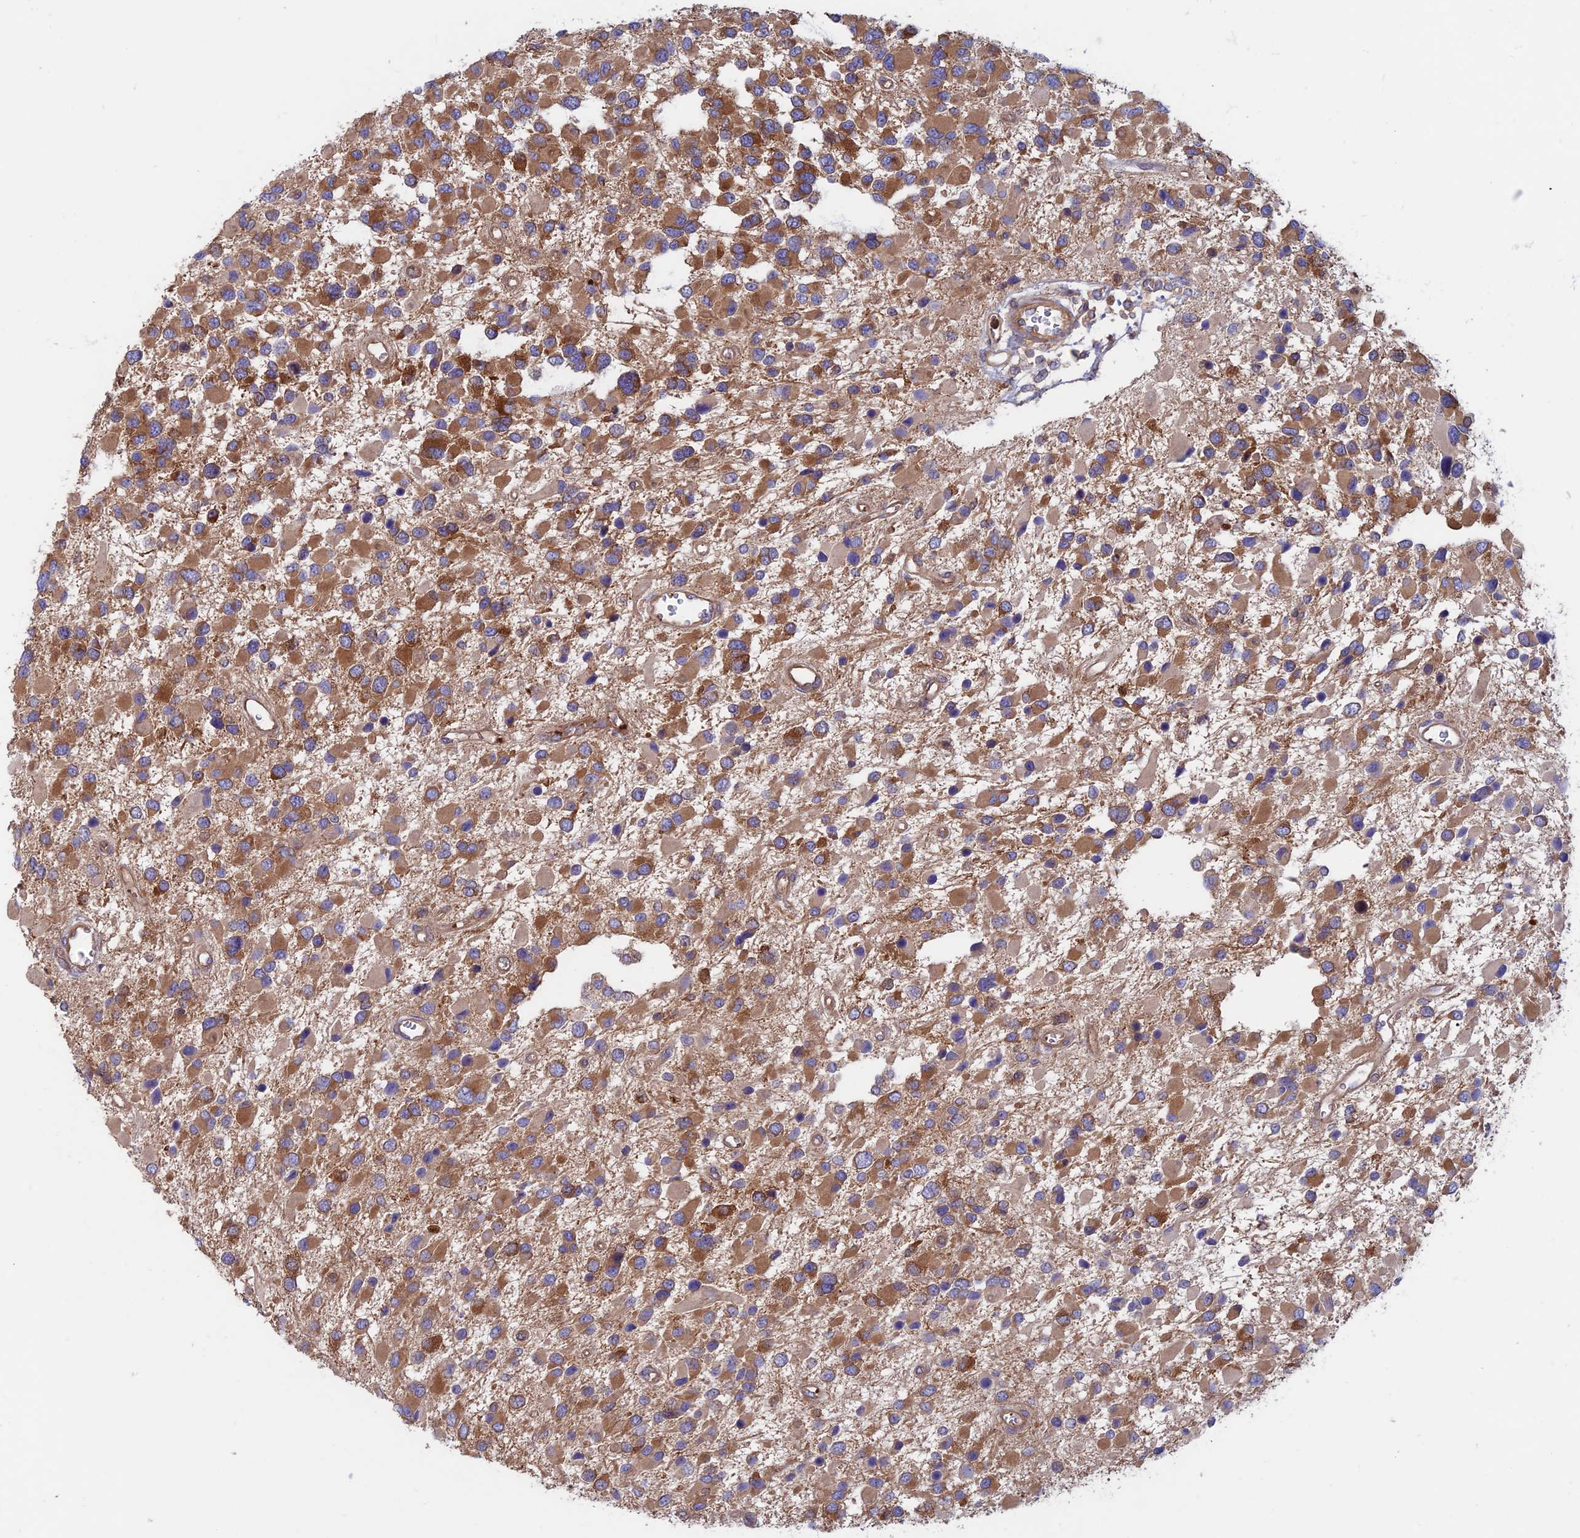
{"staining": {"intensity": "moderate", "quantity": ">75%", "location": "cytoplasmic/membranous"}, "tissue": "glioma", "cell_type": "Tumor cells", "image_type": "cancer", "snomed": [{"axis": "morphology", "description": "Glioma, malignant, High grade"}, {"axis": "topography", "description": "Brain"}], "caption": "Glioma stained for a protein reveals moderate cytoplasmic/membranous positivity in tumor cells.", "gene": "DNM1L", "patient": {"sex": "male", "age": 53}}